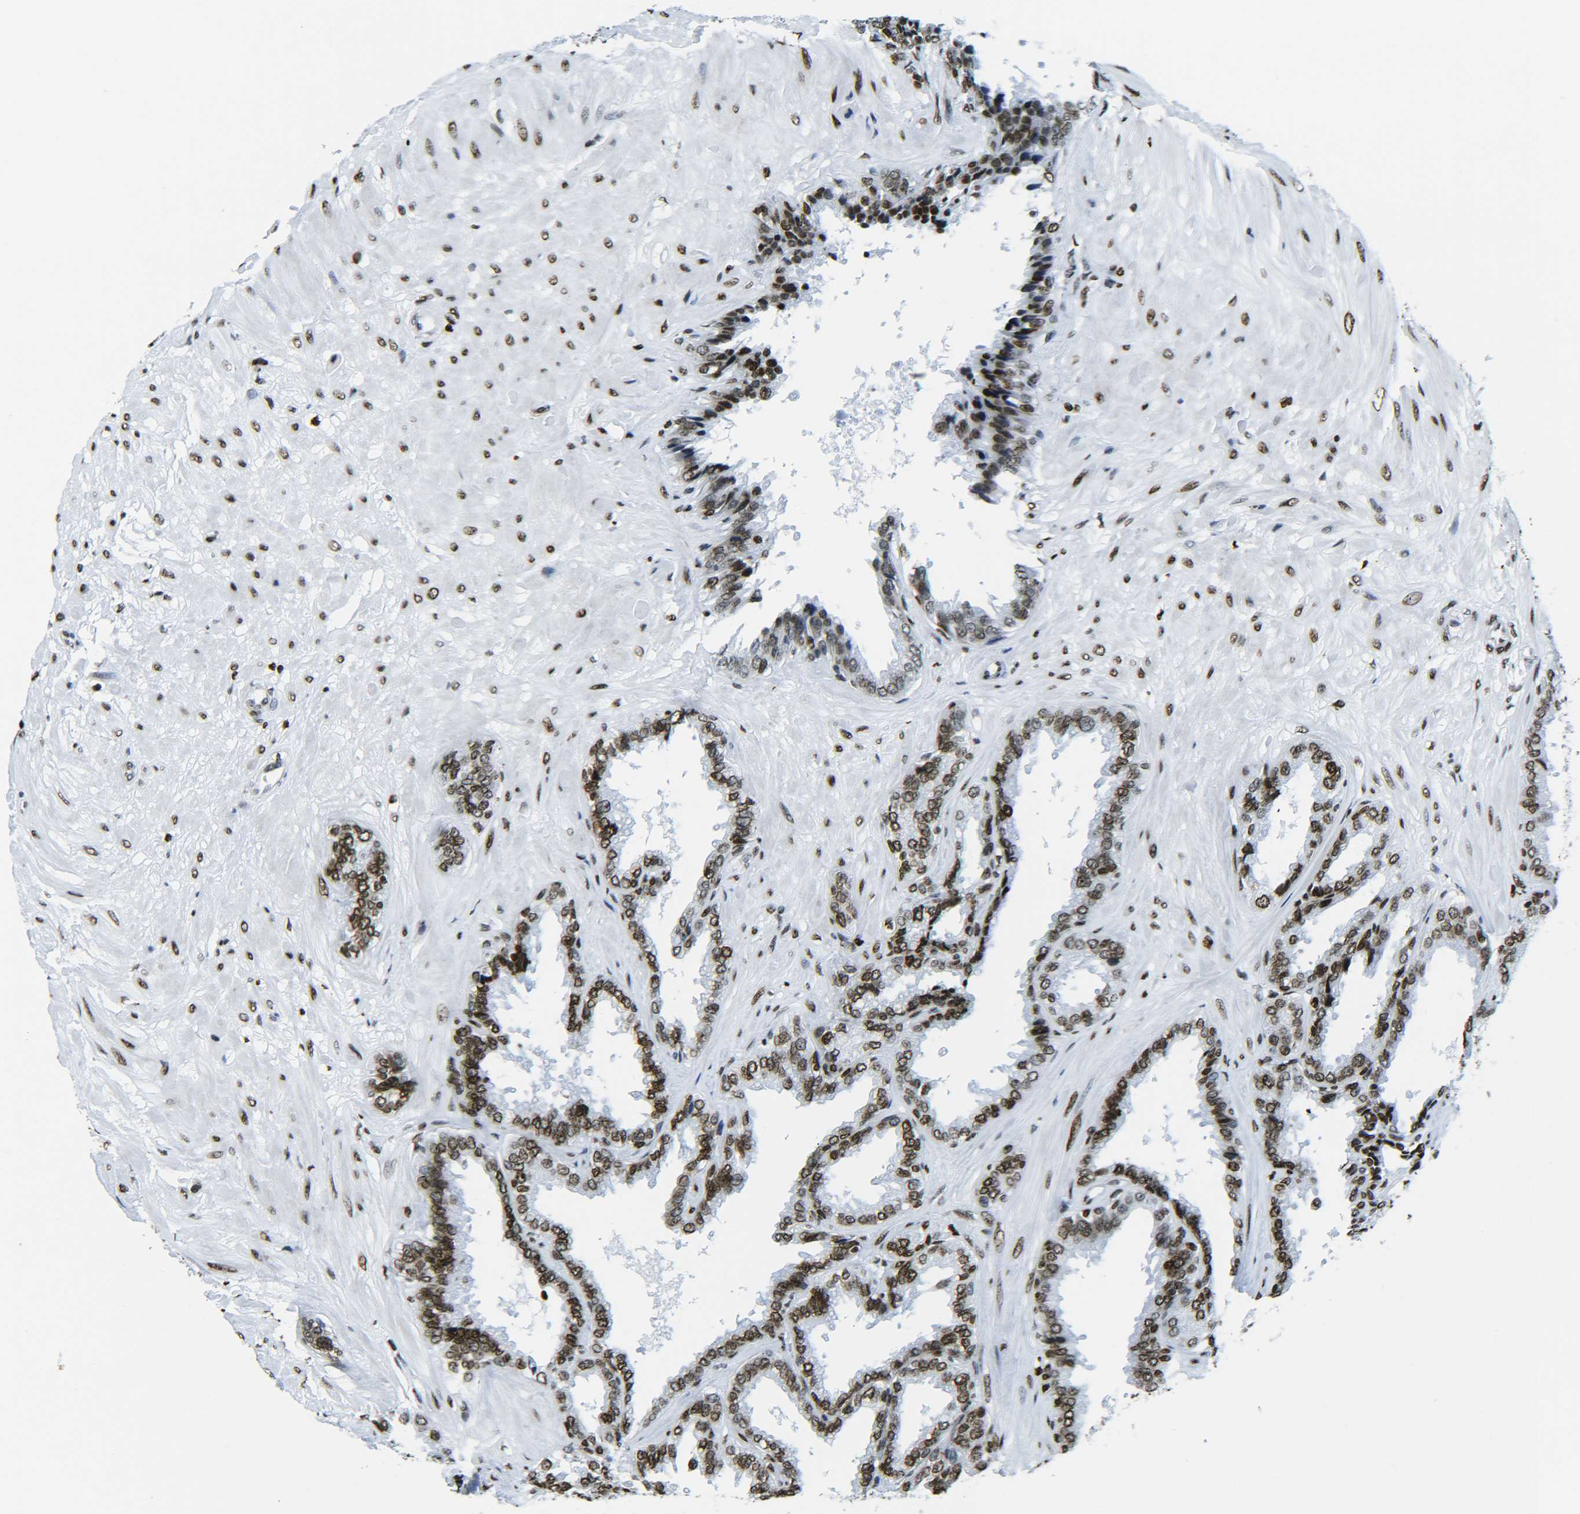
{"staining": {"intensity": "strong", "quantity": ">75%", "location": "nuclear"}, "tissue": "seminal vesicle", "cell_type": "Glandular cells", "image_type": "normal", "snomed": [{"axis": "morphology", "description": "Normal tissue, NOS"}, {"axis": "topography", "description": "Seminal veicle"}], "caption": "Brown immunohistochemical staining in benign human seminal vesicle shows strong nuclear staining in about >75% of glandular cells.", "gene": "H2AX", "patient": {"sex": "male", "age": 46}}